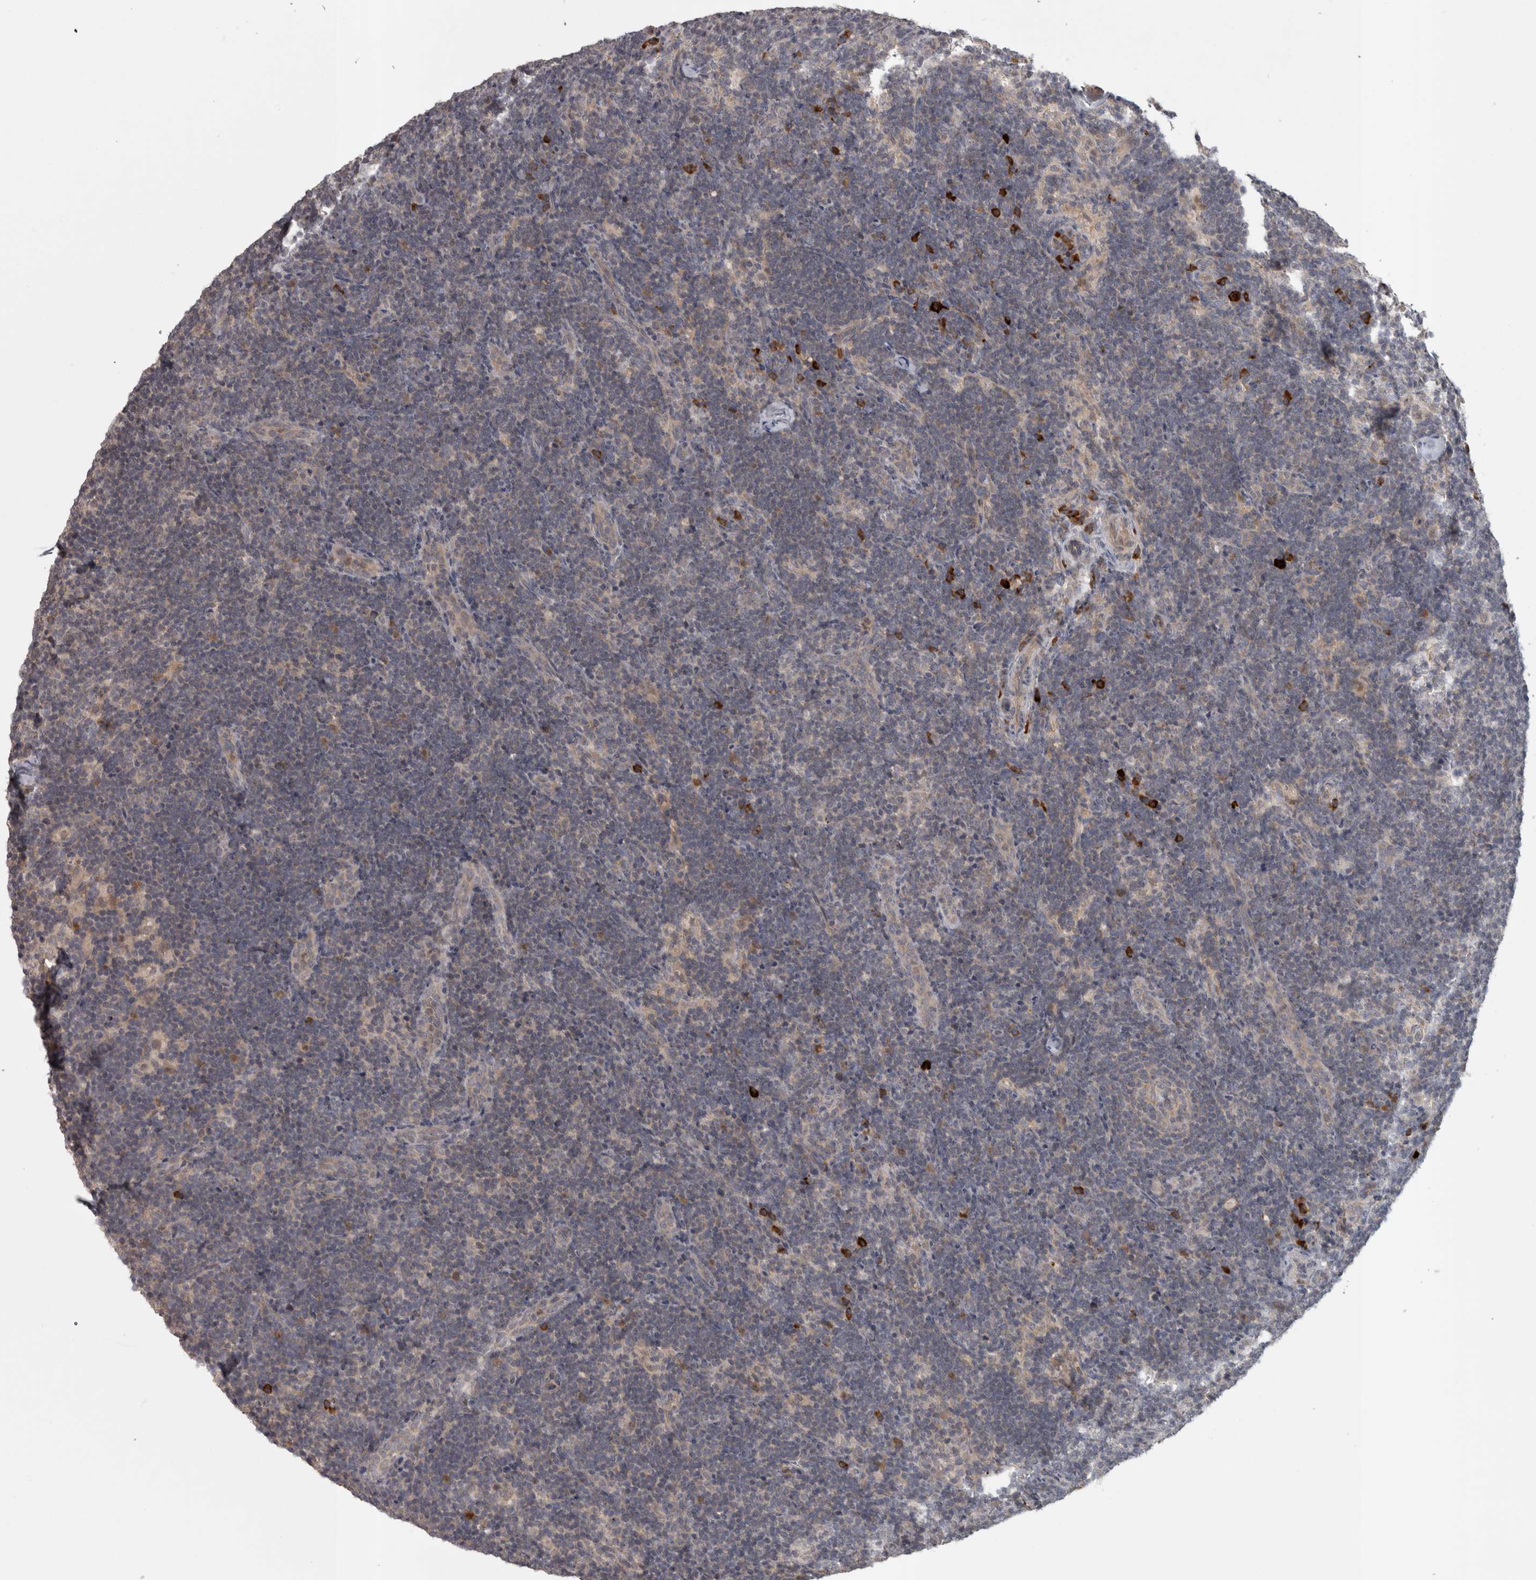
{"staining": {"intensity": "negative", "quantity": "none", "location": "none"}, "tissue": "lymph node", "cell_type": "Germinal center cells", "image_type": "normal", "snomed": [{"axis": "morphology", "description": "Normal tissue, NOS"}, {"axis": "topography", "description": "Lymph node"}], "caption": "Protein analysis of normal lymph node demonstrates no significant staining in germinal center cells. (DAB IHC with hematoxylin counter stain).", "gene": "SLCO5A1", "patient": {"sex": "female", "age": 22}}